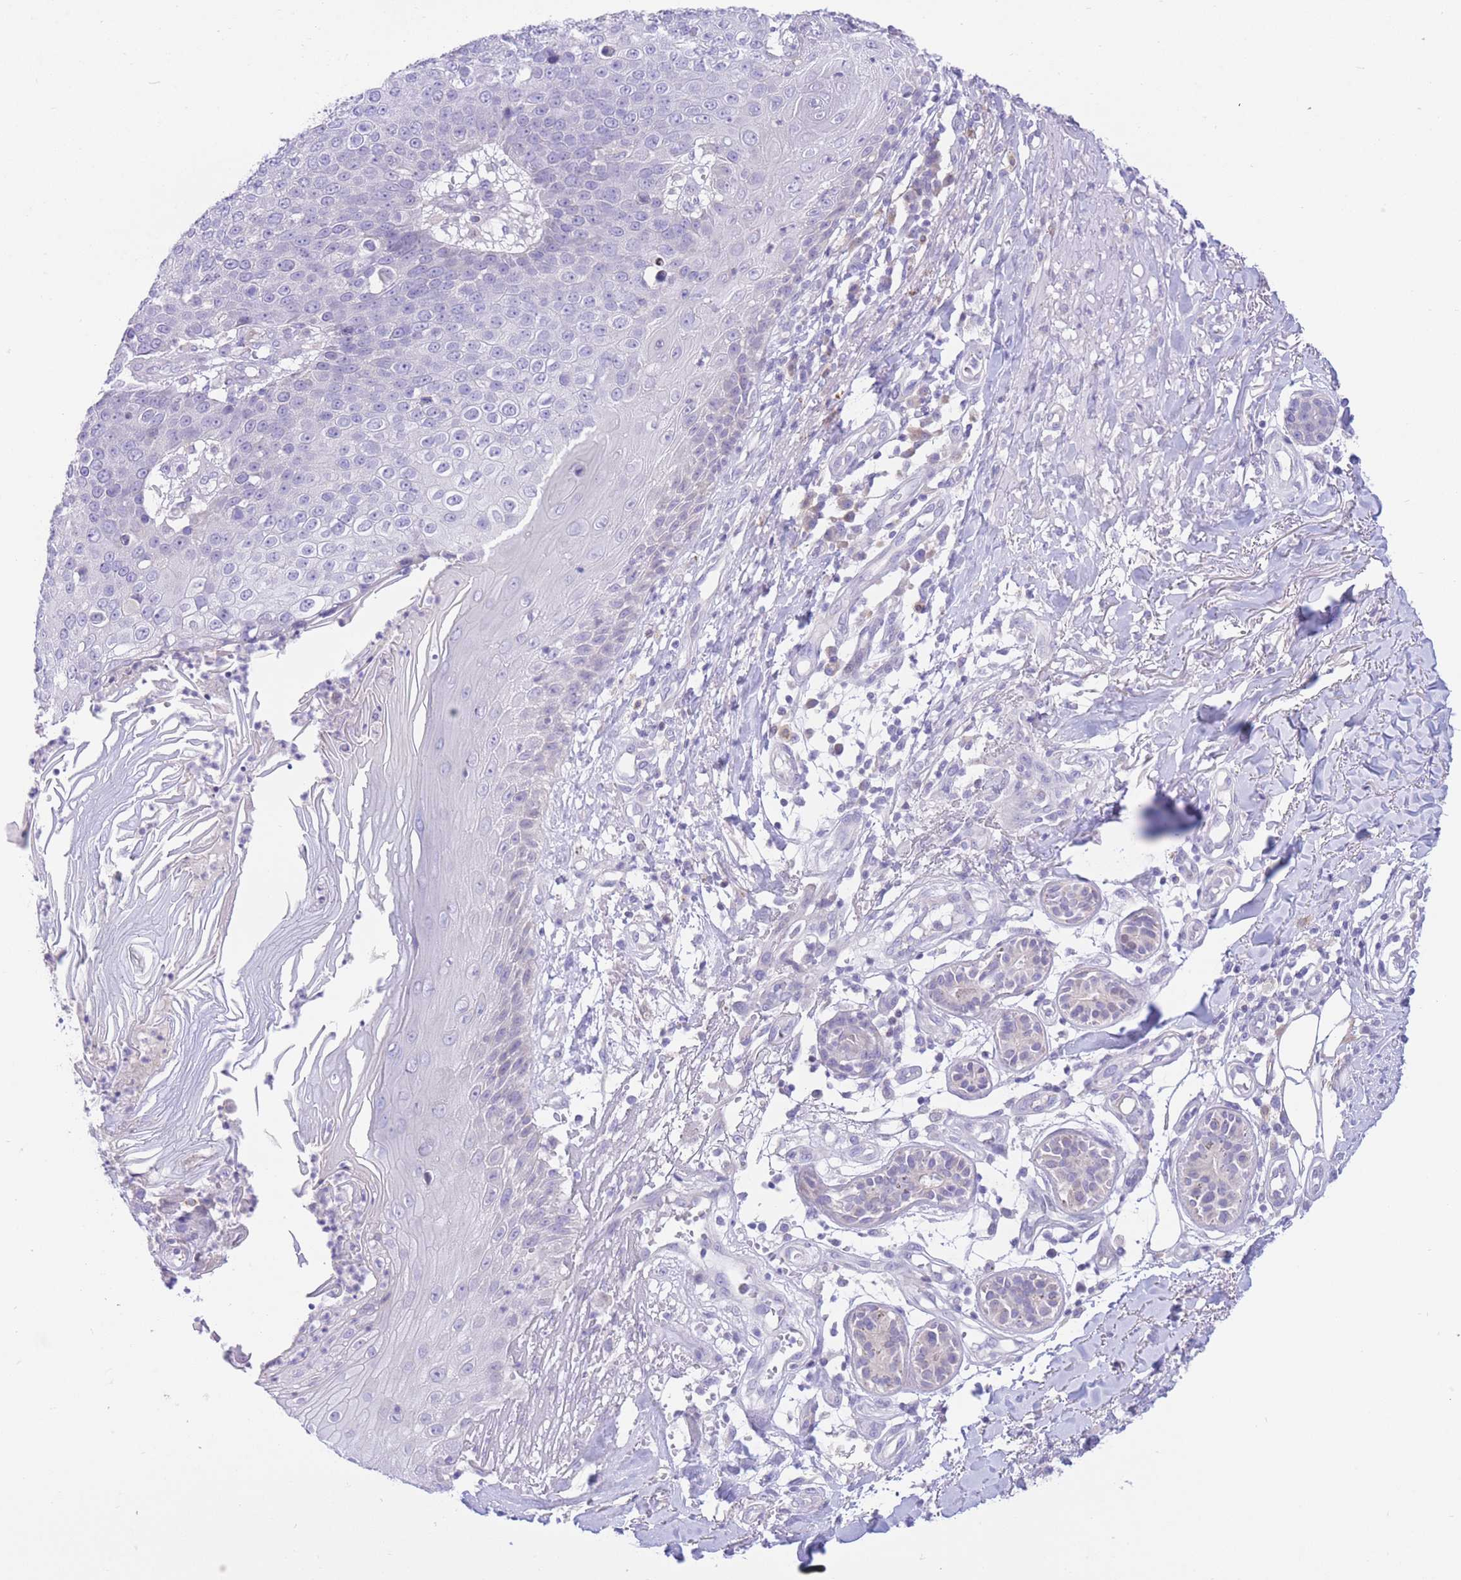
{"staining": {"intensity": "negative", "quantity": "none", "location": "none"}, "tissue": "skin cancer", "cell_type": "Tumor cells", "image_type": "cancer", "snomed": [{"axis": "morphology", "description": "Squamous cell carcinoma, NOS"}, {"axis": "topography", "description": "Skin"}], "caption": "An immunohistochemistry (IHC) photomicrograph of skin cancer is shown. There is no staining in tumor cells of skin cancer.", "gene": "RPL39L", "patient": {"sex": "male", "age": 71}}